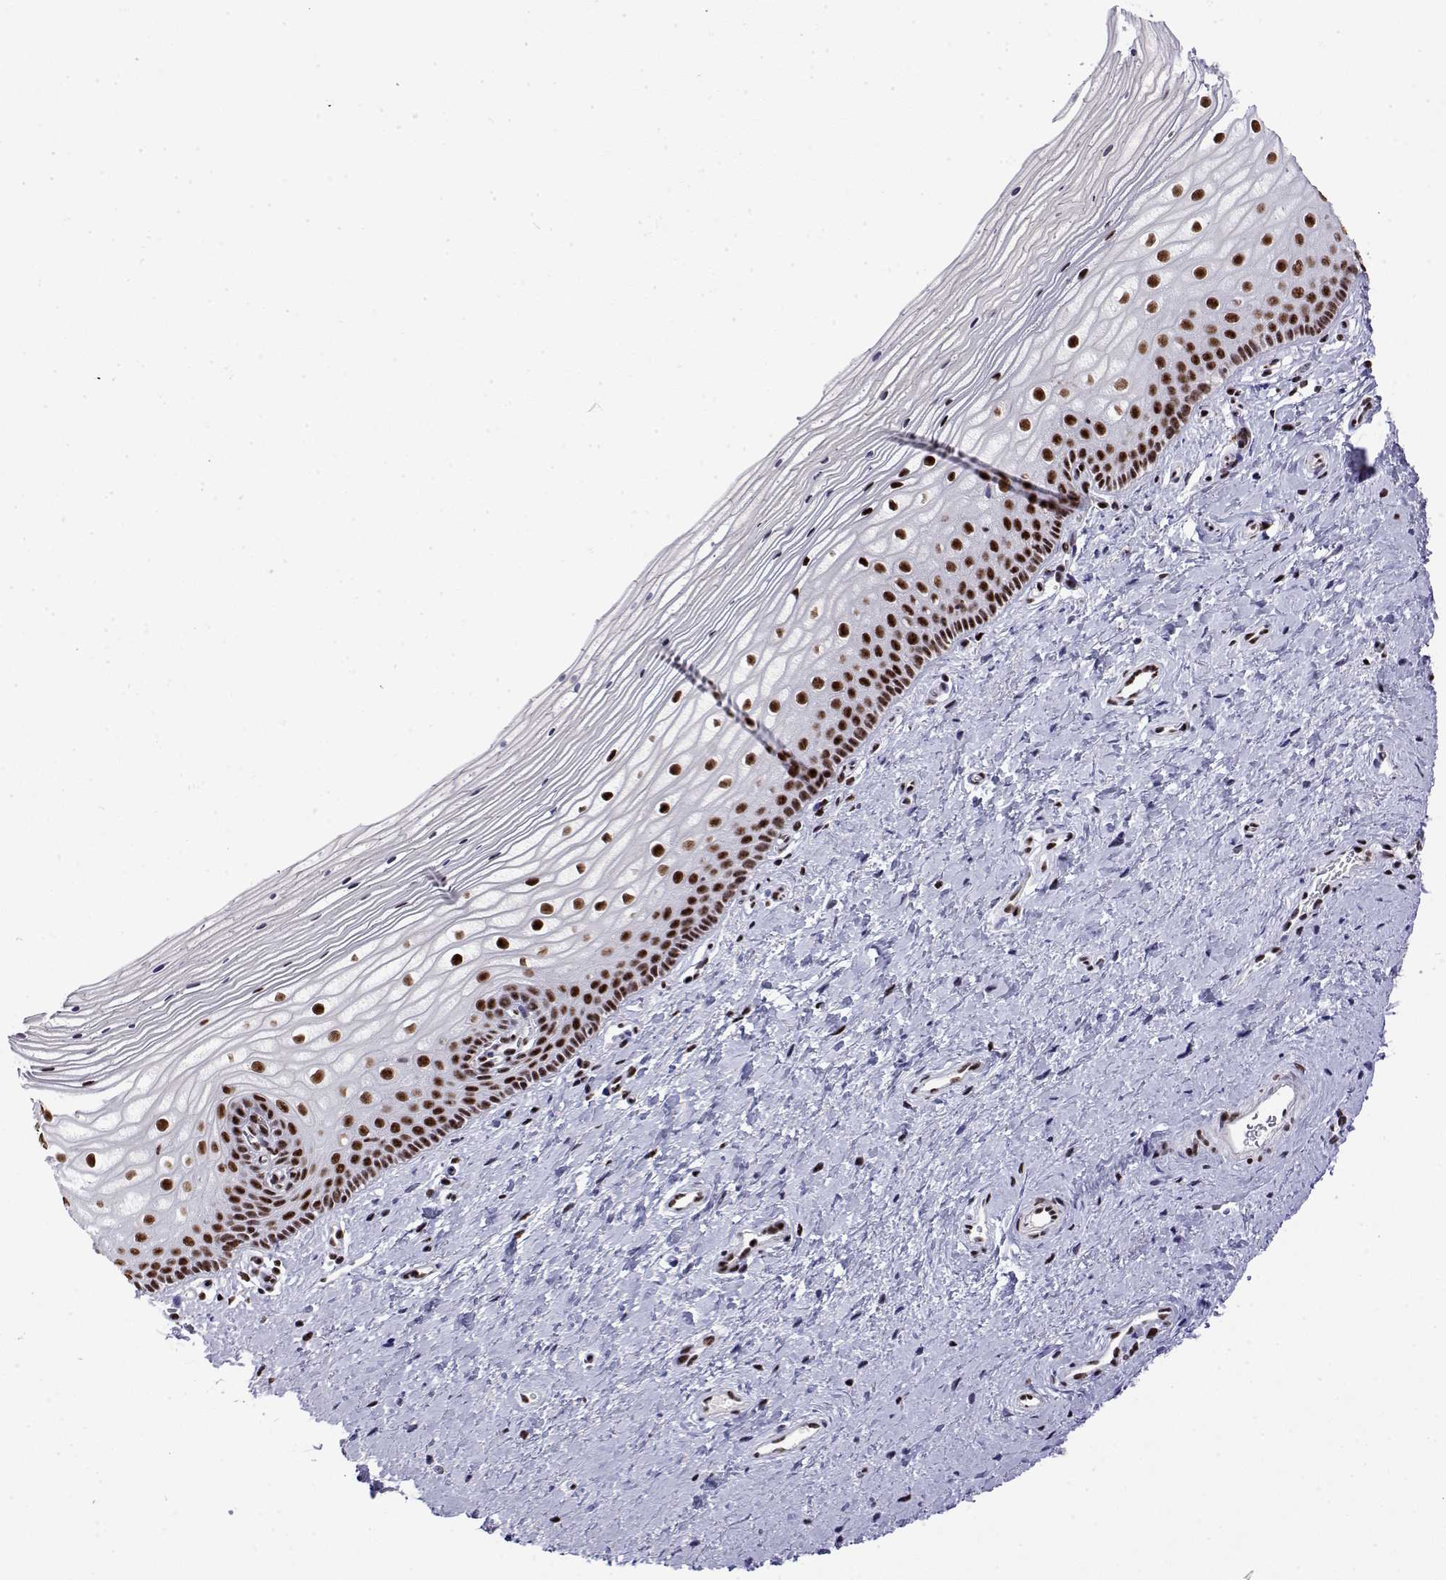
{"staining": {"intensity": "strong", "quantity": ">75%", "location": "nuclear"}, "tissue": "vagina", "cell_type": "Squamous epithelial cells", "image_type": "normal", "snomed": [{"axis": "morphology", "description": "Normal tissue, NOS"}, {"axis": "topography", "description": "Vagina"}], "caption": "Squamous epithelial cells show high levels of strong nuclear staining in about >75% of cells in normal vagina. (Stains: DAB in brown, nuclei in blue, Microscopy: brightfield microscopy at high magnification).", "gene": "POLDIP3", "patient": {"sex": "female", "age": 39}}